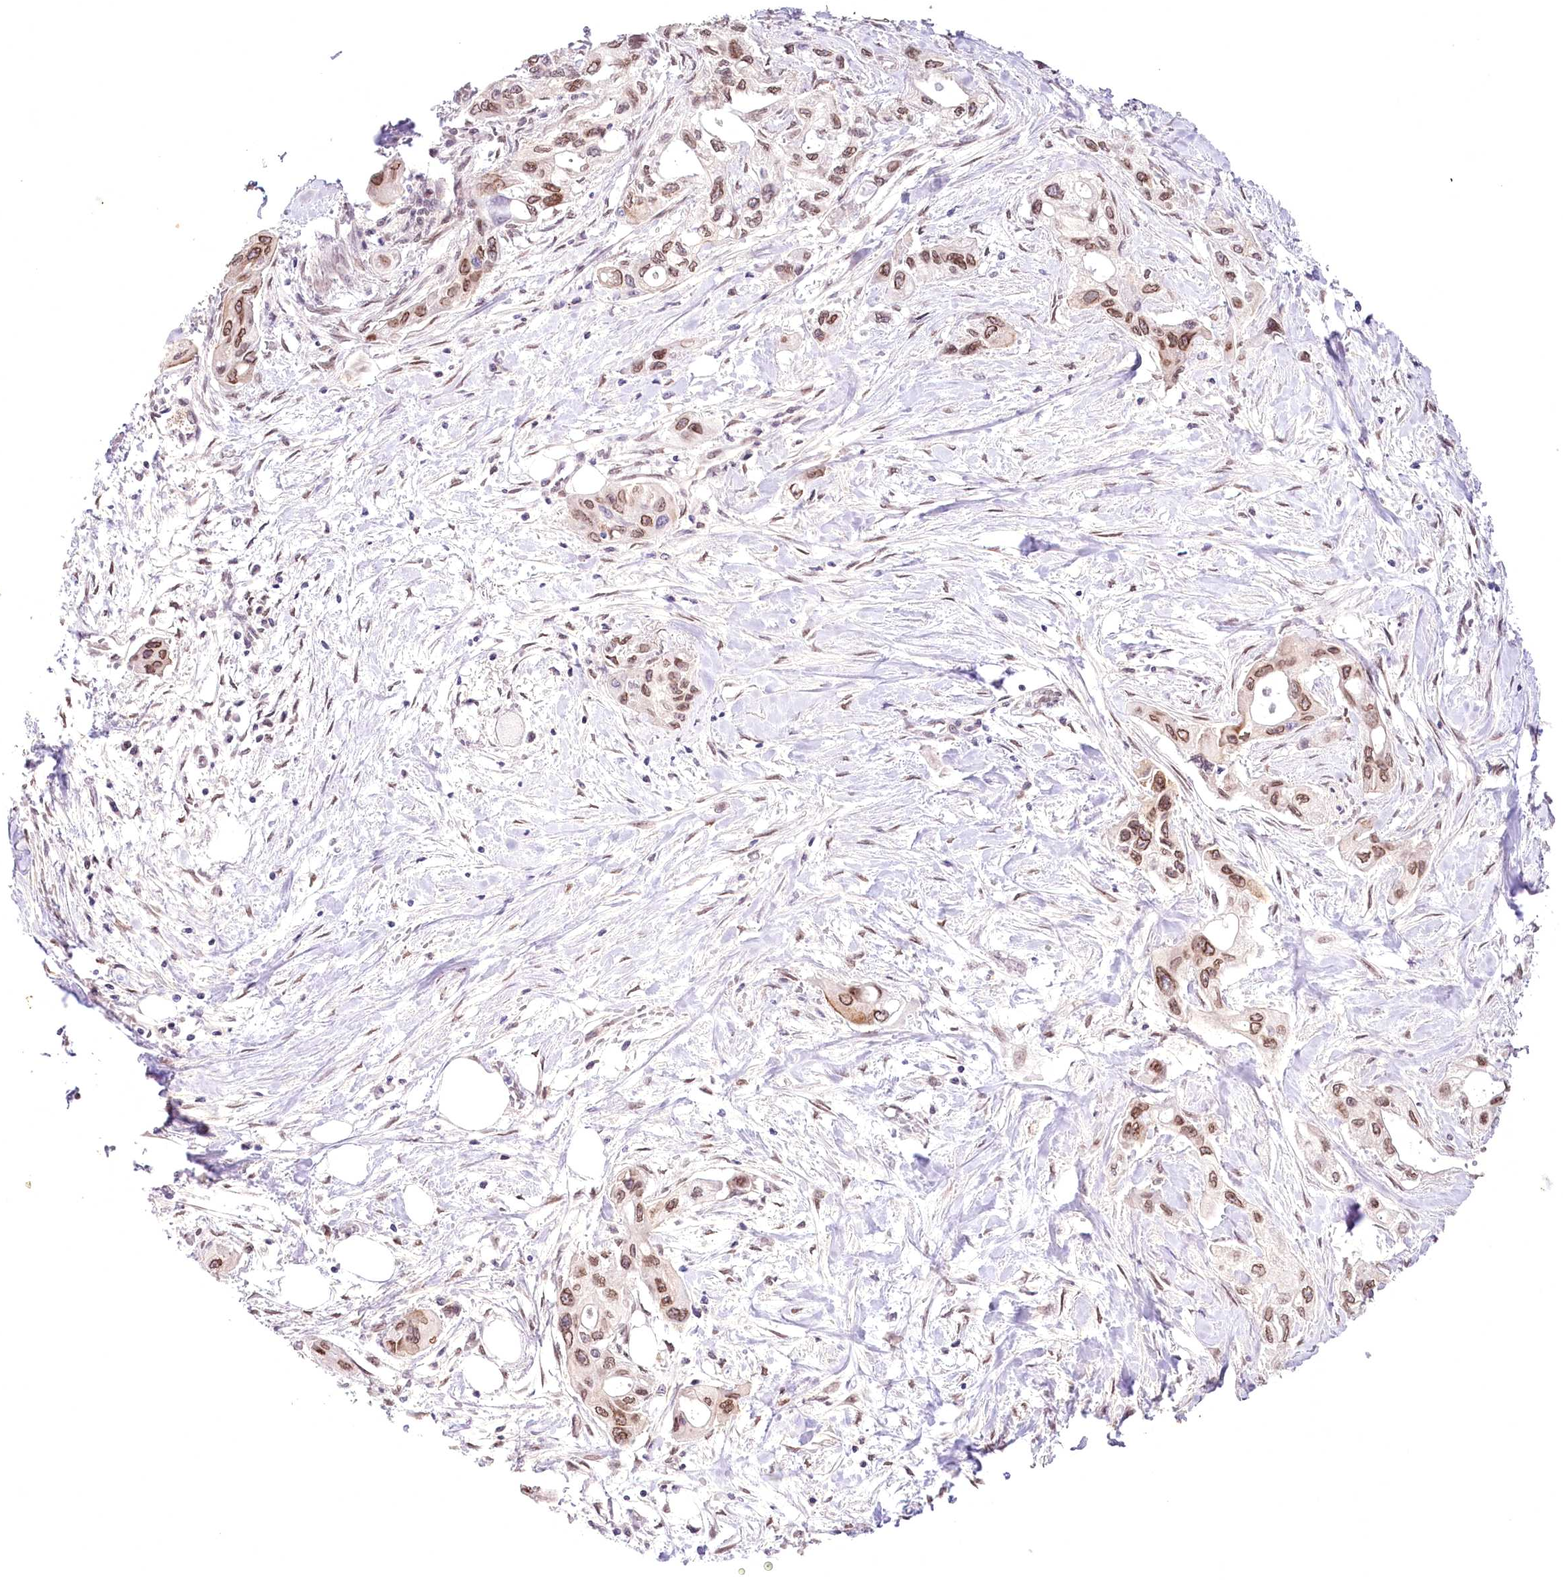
{"staining": {"intensity": "moderate", "quantity": ">75%", "location": "cytoplasmic/membranous,nuclear"}, "tissue": "pancreatic cancer", "cell_type": "Tumor cells", "image_type": "cancer", "snomed": [{"axis": "morphology", "description": "Adenocarcinoma, NOS"}, {"axis": "topography", "description": "Pancreas"}], "caption": "Pancreatic adenocarcinoma stained for a protein (brown) exhibits moderate cytoplasmic/membranous and nuclear positive expression in about >75% of tumor cells.", "gene": "SLC39A10", "patient": {"sex": "male", "age": 75}}